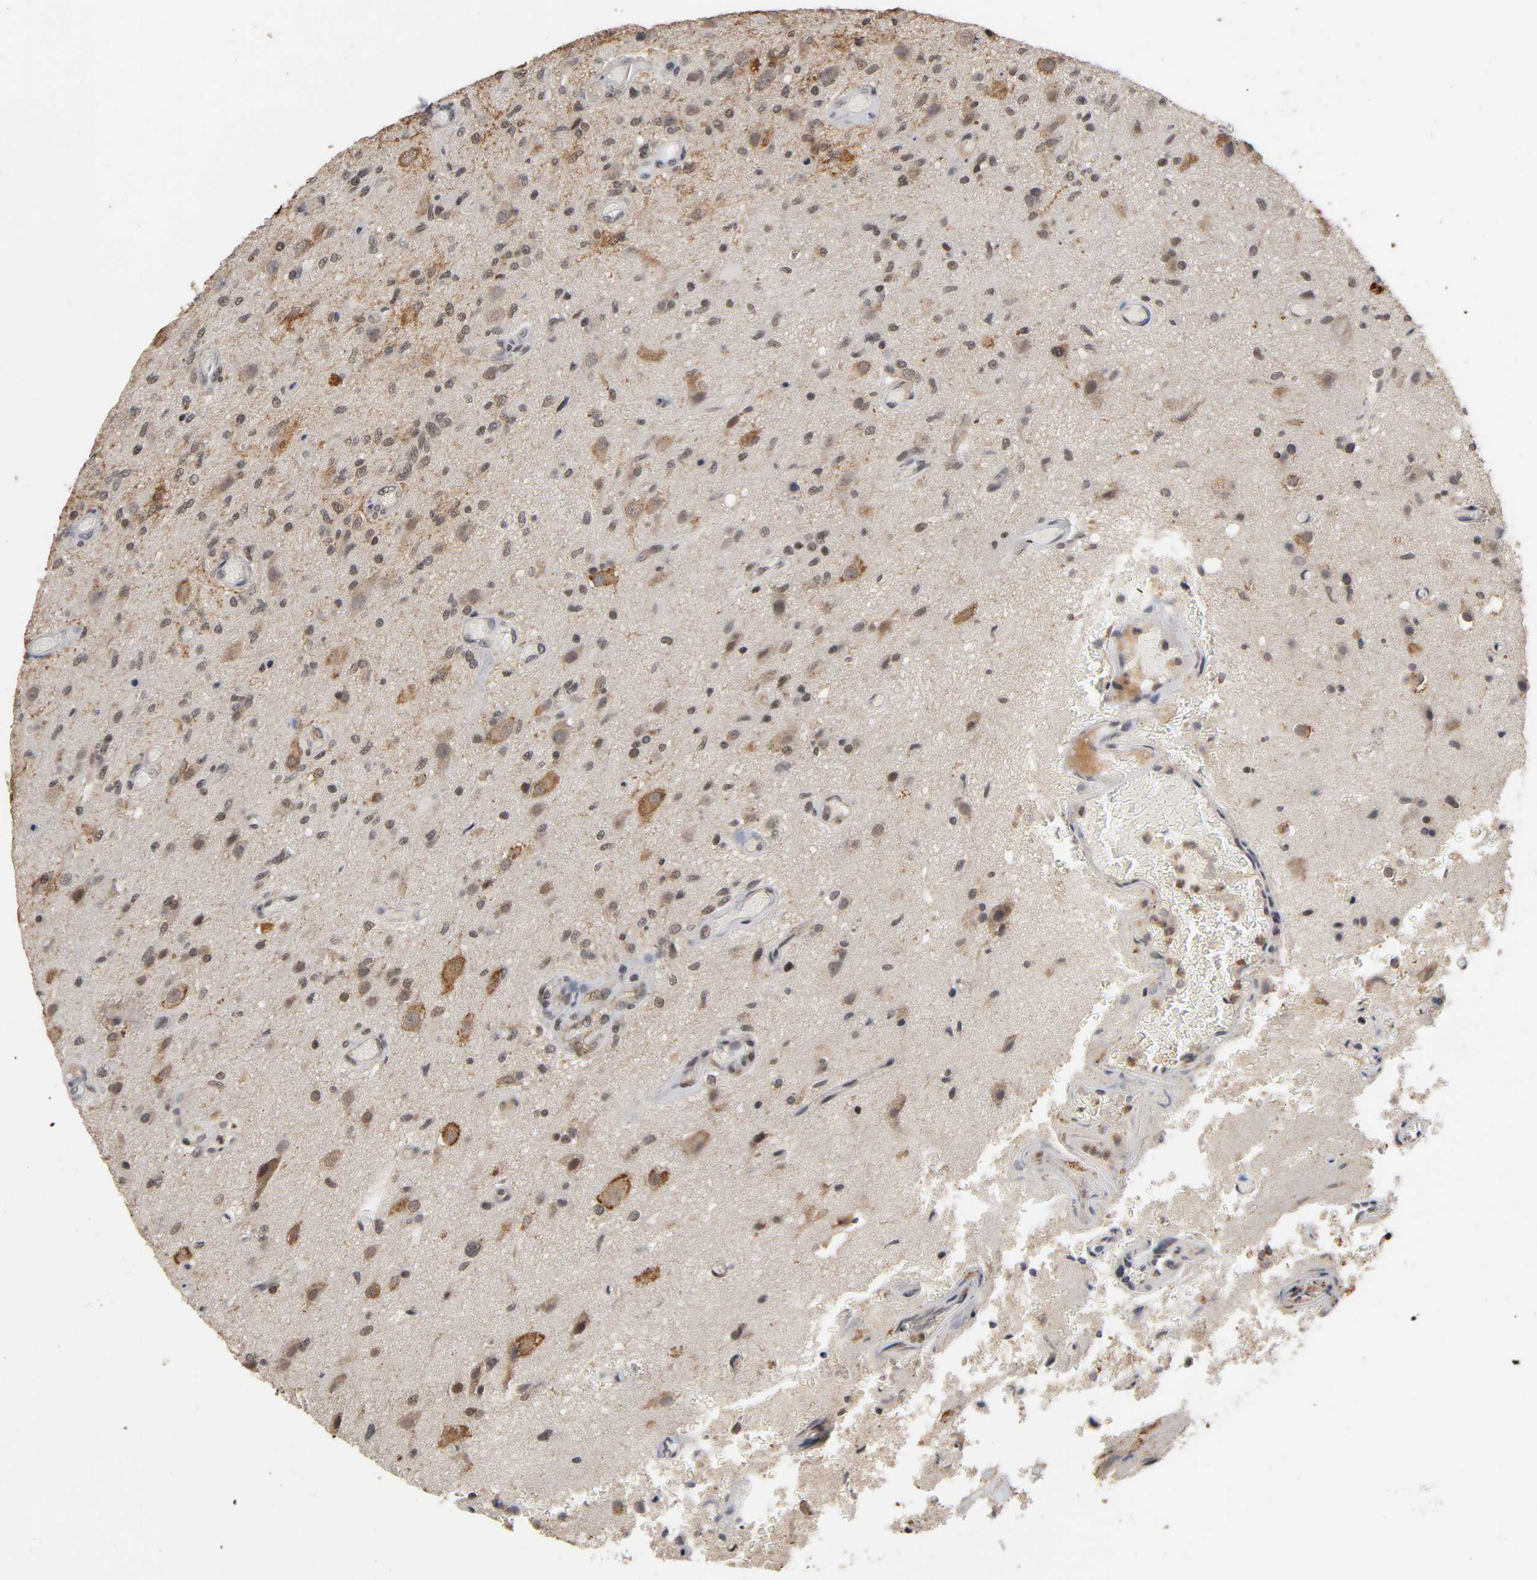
{"staining": {"intensity": "weak", "quantity": "25%-75%", "location": "nuclear"}, "tissue": "glioma", "cell_type": "Tumor cells", "image_type": "cancer", "snomed": [{"axis": "morphology", "description": "Normal tissue, NOS"}, {"axis": "morphology", "description": "Glioma, malignant, High grade"}, {"axis": "topography", "description": "Cerebral cortex"}], "caption": "Immunohistochemistry (DAB (3,3'-diaminobenzidine)) staining of human glioma reveals weak nuclear protein staining in about 25%-75% of tumor cells. (IHC, brightfield microscopy, high magnification).", "gene": "ZNF384", "patient": {"sex": "male", "age": 77}}